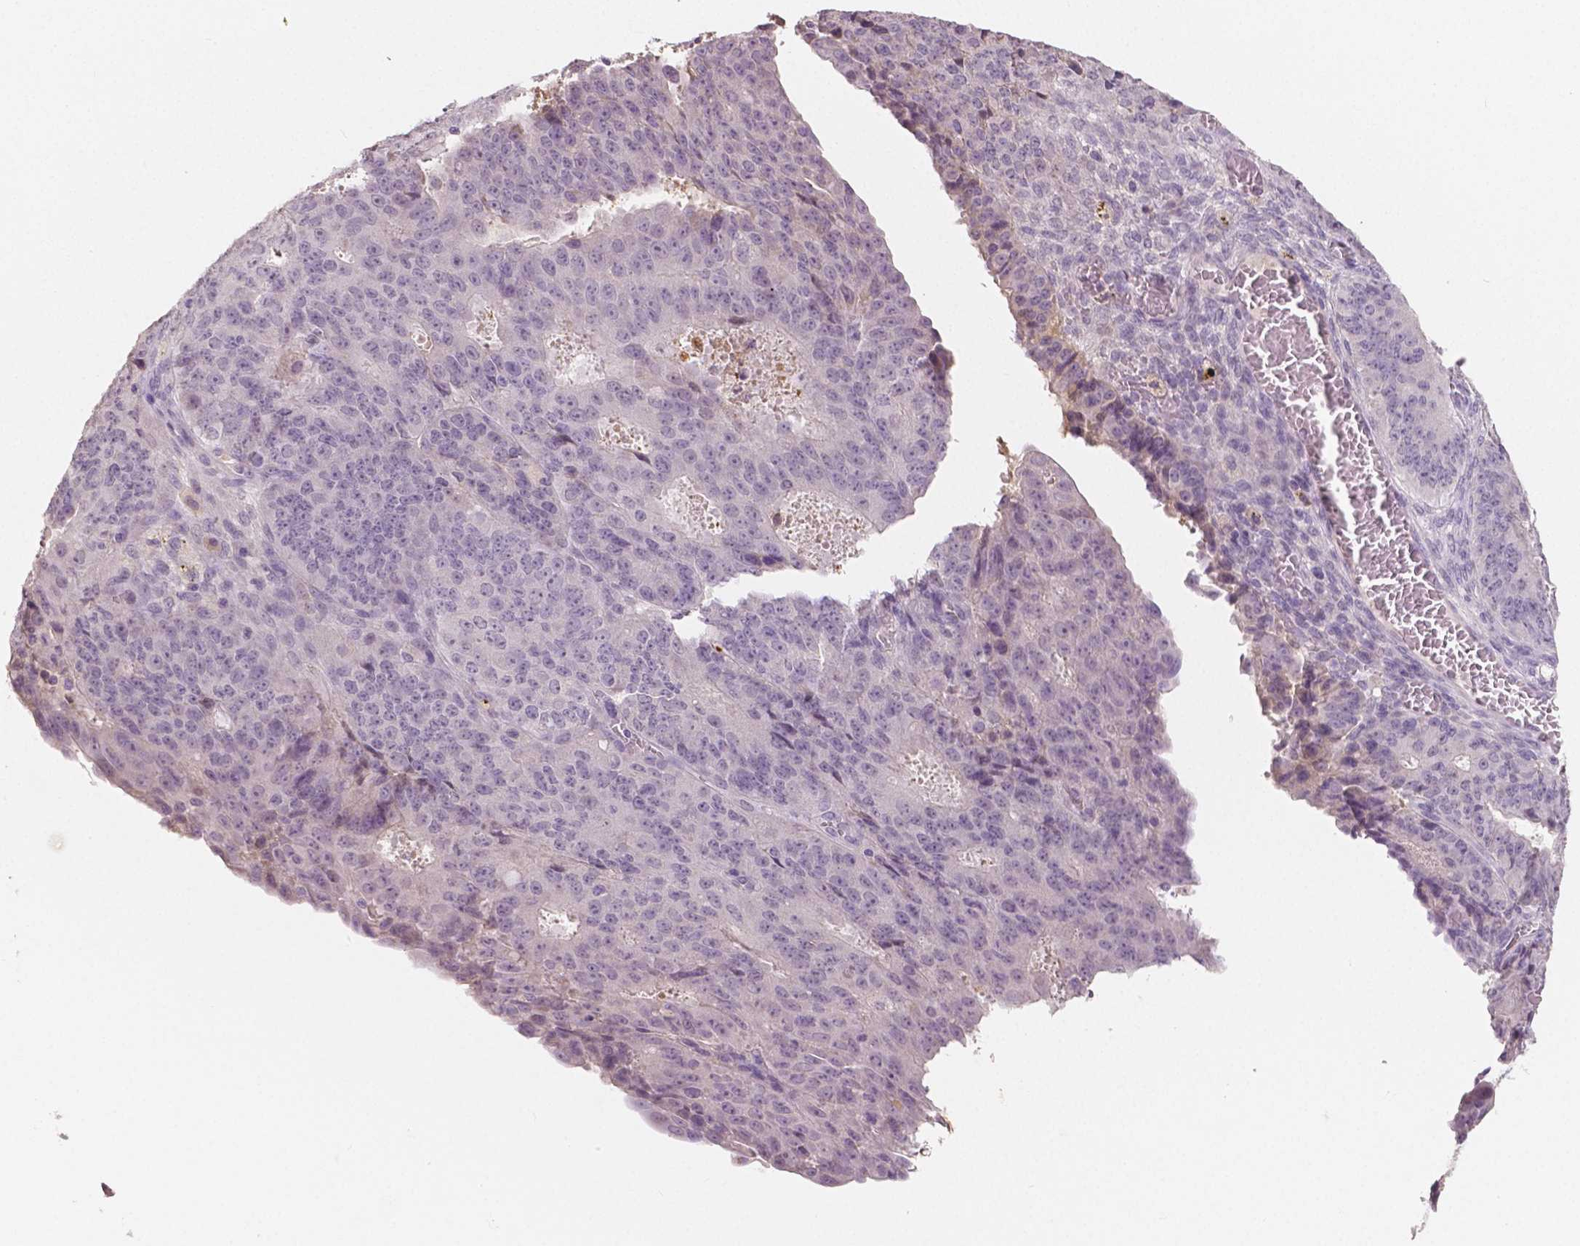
{"staining": {"intensity": "negative", "quantity": "none", "location": "none"}, "tissue": "ovarian cancer", "cell_type": "Tumor cells", "image_type": "cancer", "snomed": [{"axis": "morphology", "description": "Carcinoma, endometroid"}, {"axis": "topography", "description": "Ovary"}], "caption": "This histopathology image is of ovarian endometroid carcinoma stained with immunohistochemistry (IHC) to label a protein in brown with the nuclei are counter-stained blue. There is no staining in tumor cells.", "gene": "APOA4", "patient": {"sex": "female", "age": 42}}